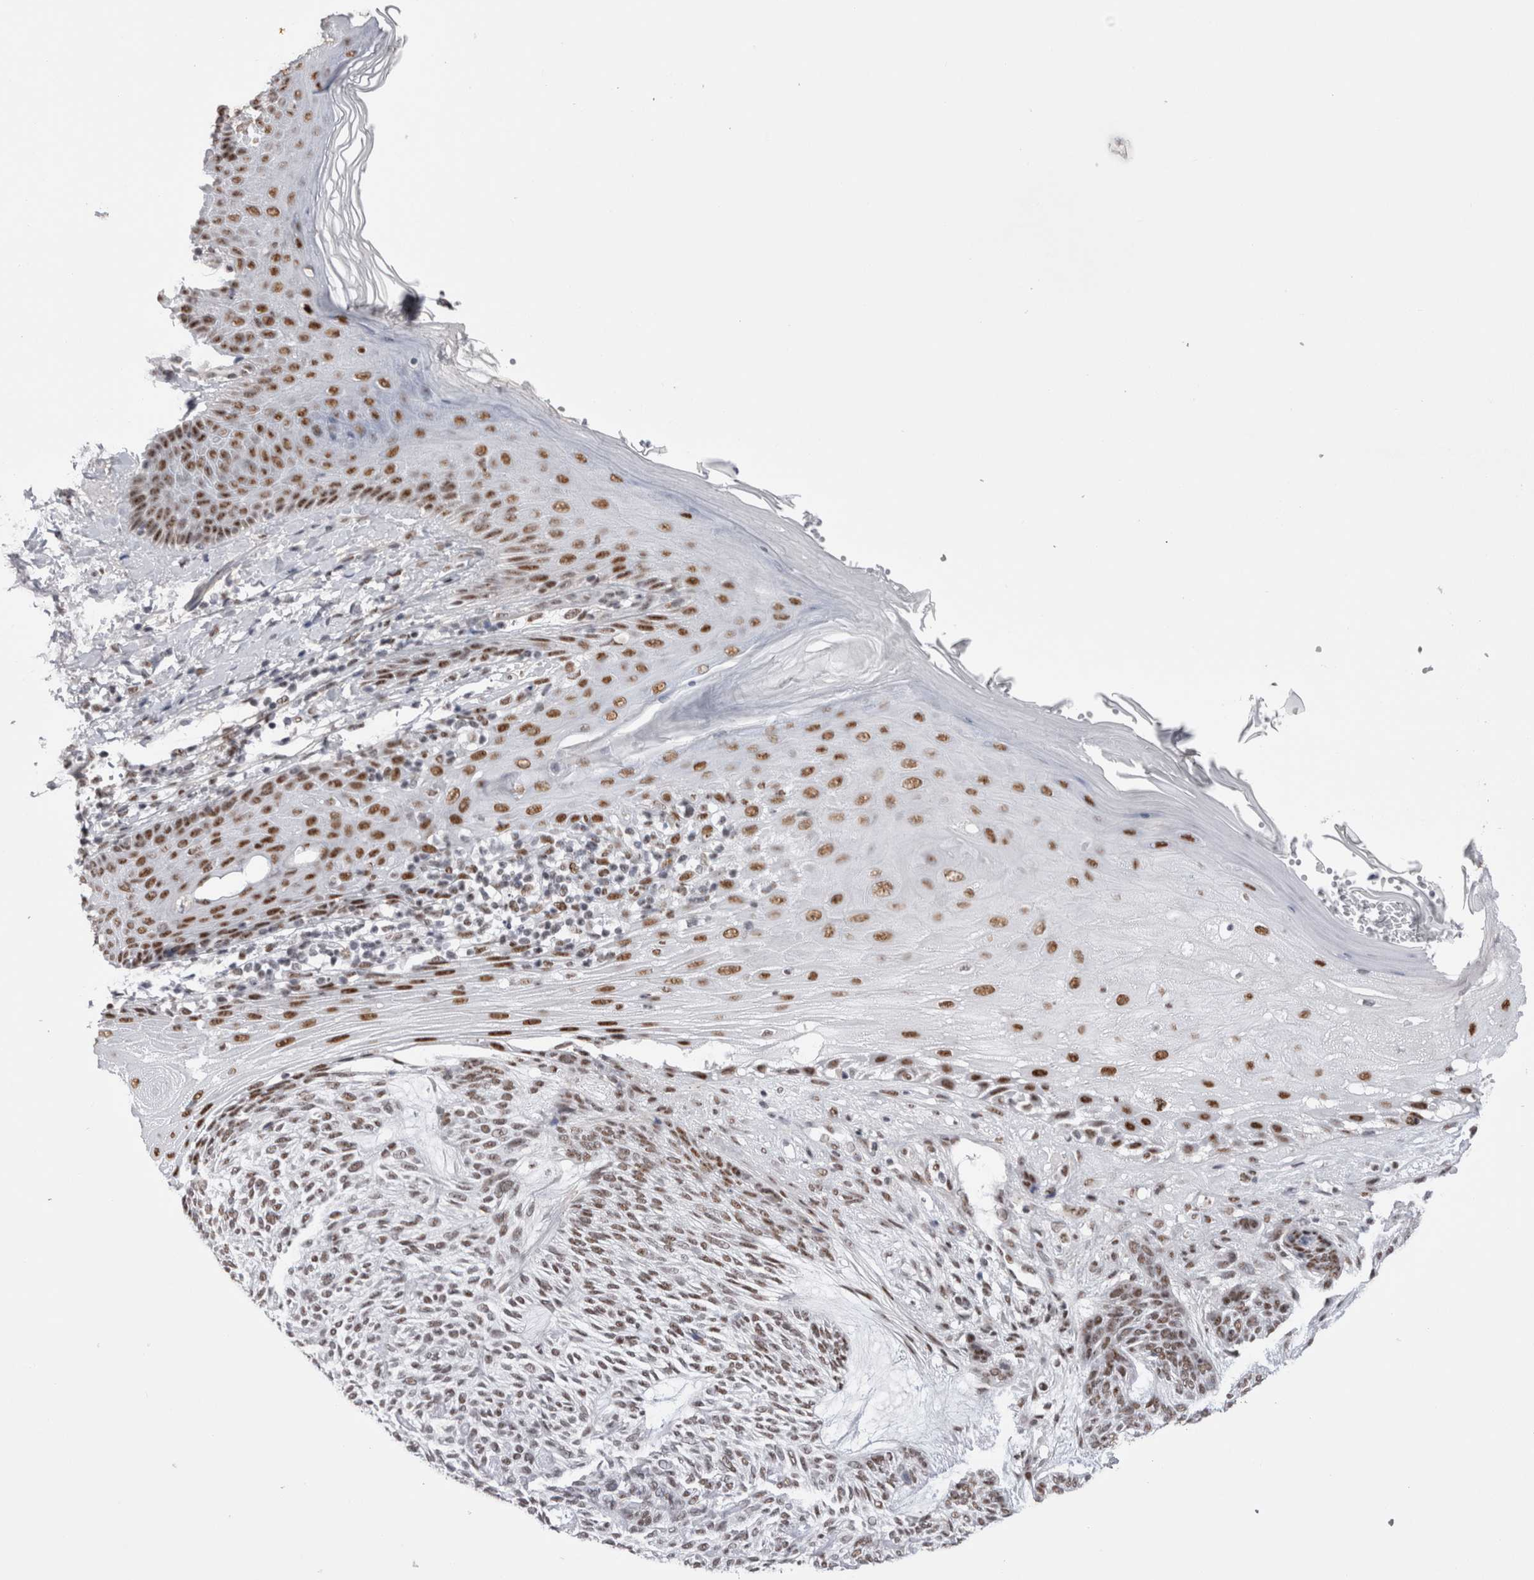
{"staining": {"intensity": "moderate", "quantity": ">75%", "location": "nuclear"}, "tissue": "skin cancer", "cell_type": "Tumor cells", "image_type": "cancer", "snomed": [{"axis": "morphology", "description": "Basal cell carcinoma"}, {"axis": "topography", "description": "Skin"}], "caption": "A high-resolution image shows IHC staining of skin basal cell carcinoma, which shows moderate nuclear positivity in about >75% of tumor cells. The staining was performed using DAB to visualize the protein expression in brown, while the nuclei were stained in blue with hematoxylin (Magnification: 20x).", "gene": "API5", "patient": {"sex": "male", "age": 55}}